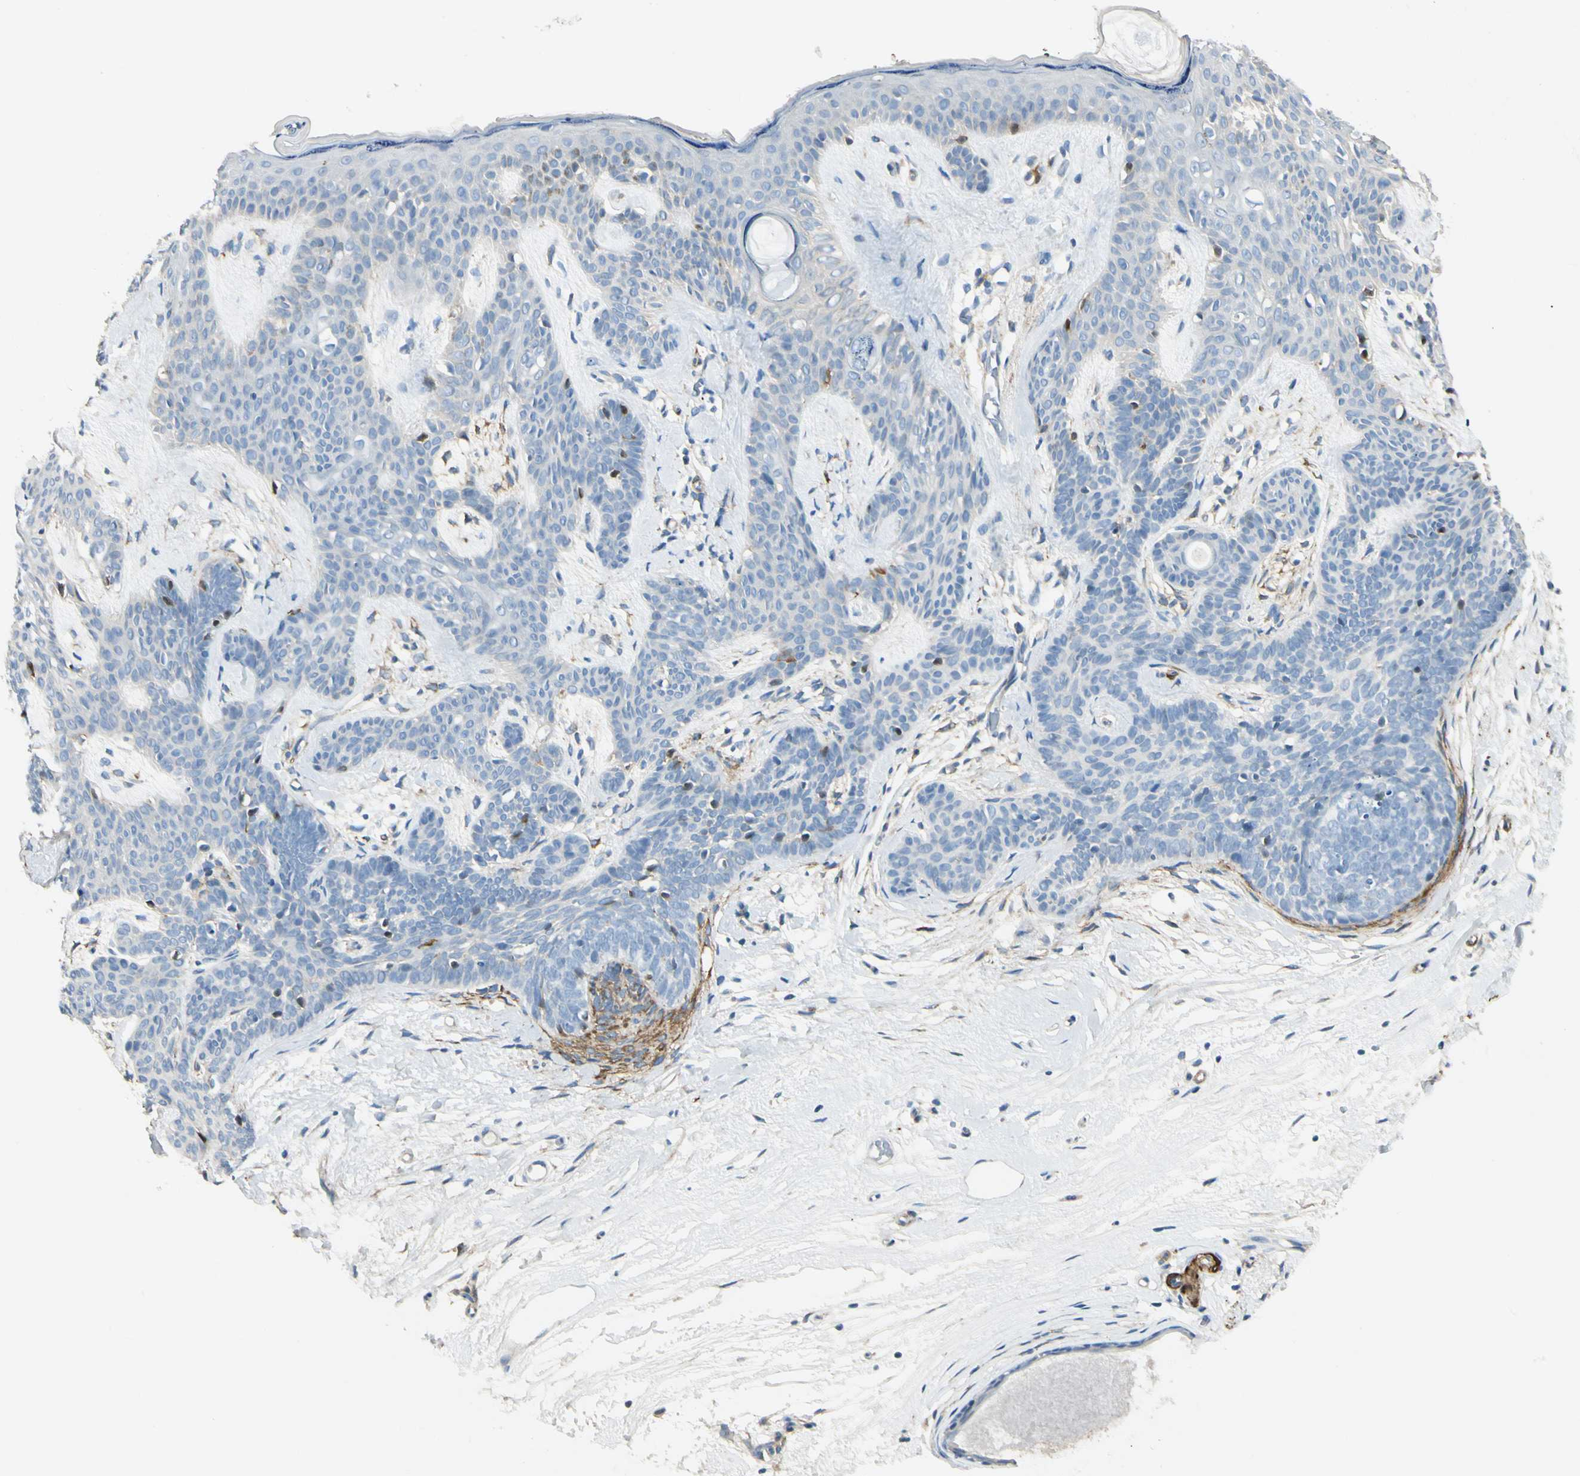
{"staining": {"intensity": "negative", "quantity": "none", "location": "none"}, "tissue": "skin cancer", "cell_type": "Tumor cells", "image_type": "cancer", "snomed": [{"axis": "morphology", "description": "Developmental malformation"}, {"axis": "morphology", "description": "Basal cell carcinoma"}, {"axis": "topography", "description": "Skin"}], "caption": "Immunohistochemistry (IHC) micrograph of human basal cell carcinoma (skin) stained for a protein (brown), which shows no positivity in tumor cells.", "gene": "AMPH", "patient": {"sex": "female", "age": 62}}